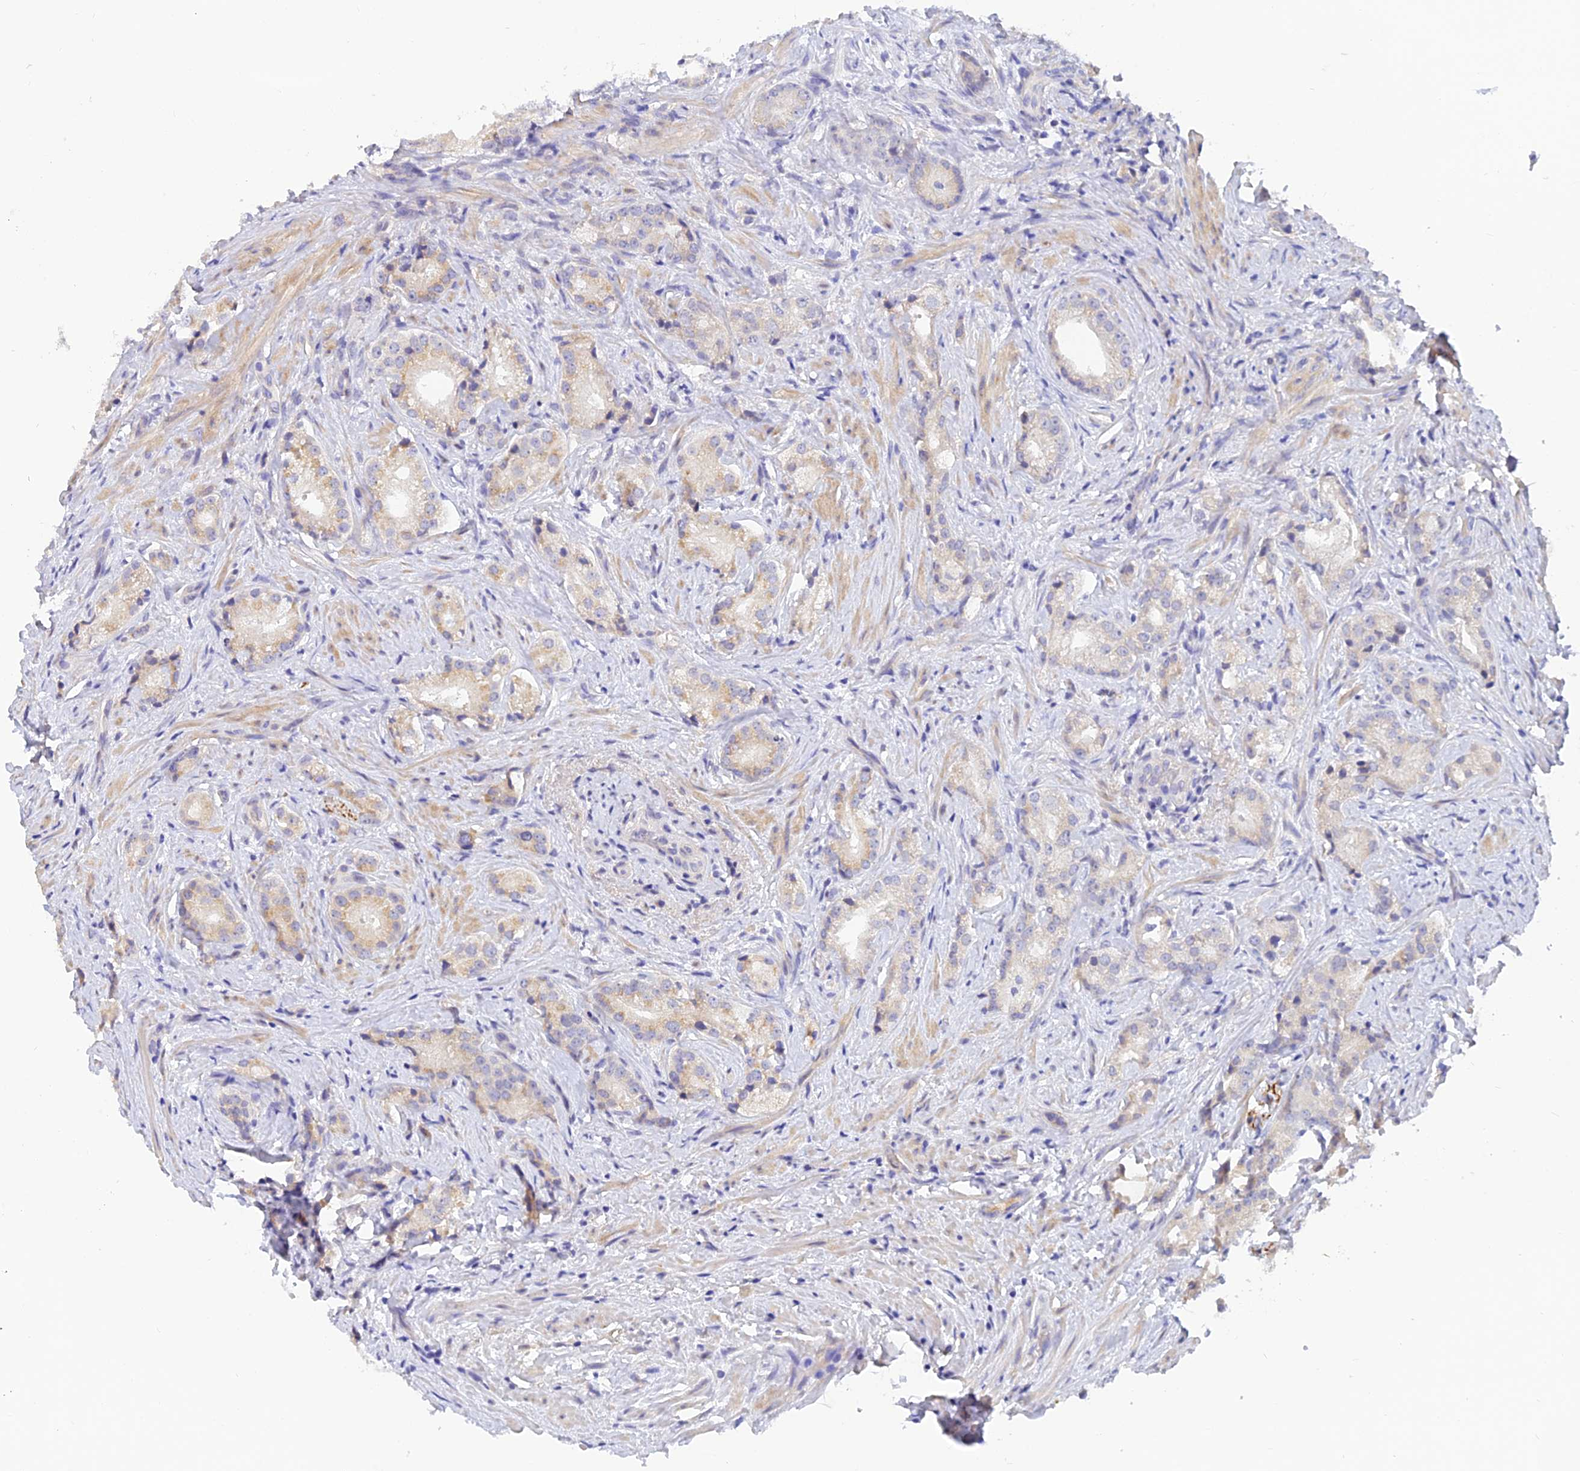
{"staining": {"intensity": "weak", "quantity": "<25%", "location": "cytoplasmic/membranous"}, "tissue": "prostate cancer", "cell_type": "Tumor cells", "image_type": "cancer", "snomed": [{"axis": "morphology", "description": "Adenocarcinoma, Low grade"}, {"axis": "topography", "description": "Prostate"}], "caption": "Tumor cells show no significant protein positivity in prostate cancer. The staining was performed using DAB to visualize the protein expression in brown, while the nuclei were stained in blue with hematoxylin (Magnification: 20x).", "gene": "ANKS4B", "patient": {"sex": "male", "age": 71}}